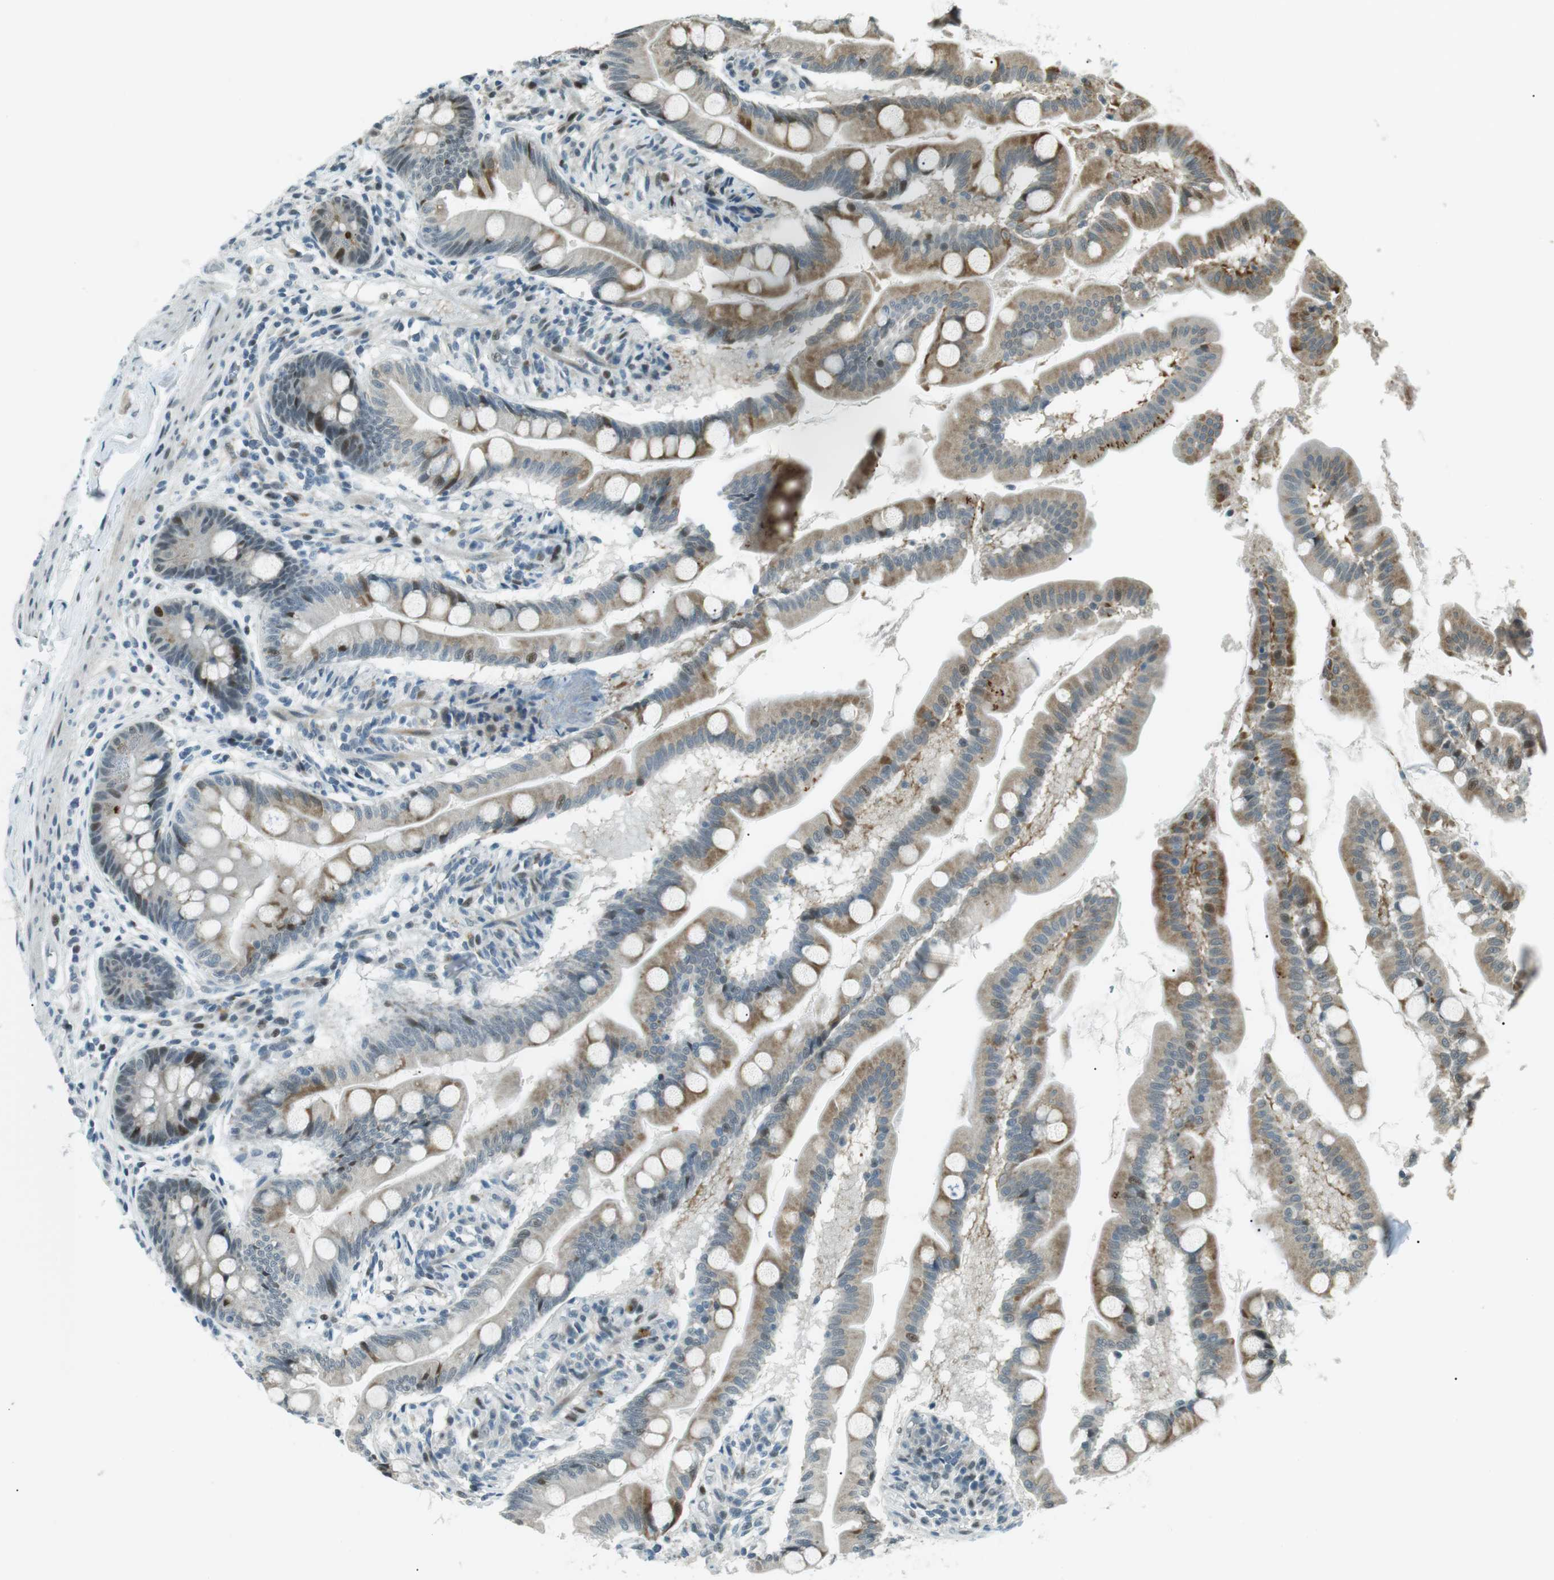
{"staining": {"intensity": "moderate", "quantity": "25%-75%", "location": "cytoplasmic/membranous,nuclear"}, "tissue": "small intestine", "cell_type": "Glandular cells", "image_type": "normal", "snomed": [{"axis": "morphology", "description": "Normal tissue, NOS"}, {"axis": "topography", "description": "Small intestine"}], "caption": "Small intestine stained for a protein (brown) reveals moderate cytoplasmic/membranous,nuclear positive expression in about 25%-75% of glandular cells.", "gene": "PJA1", "patient": {"sex": "female", "age": 56}}